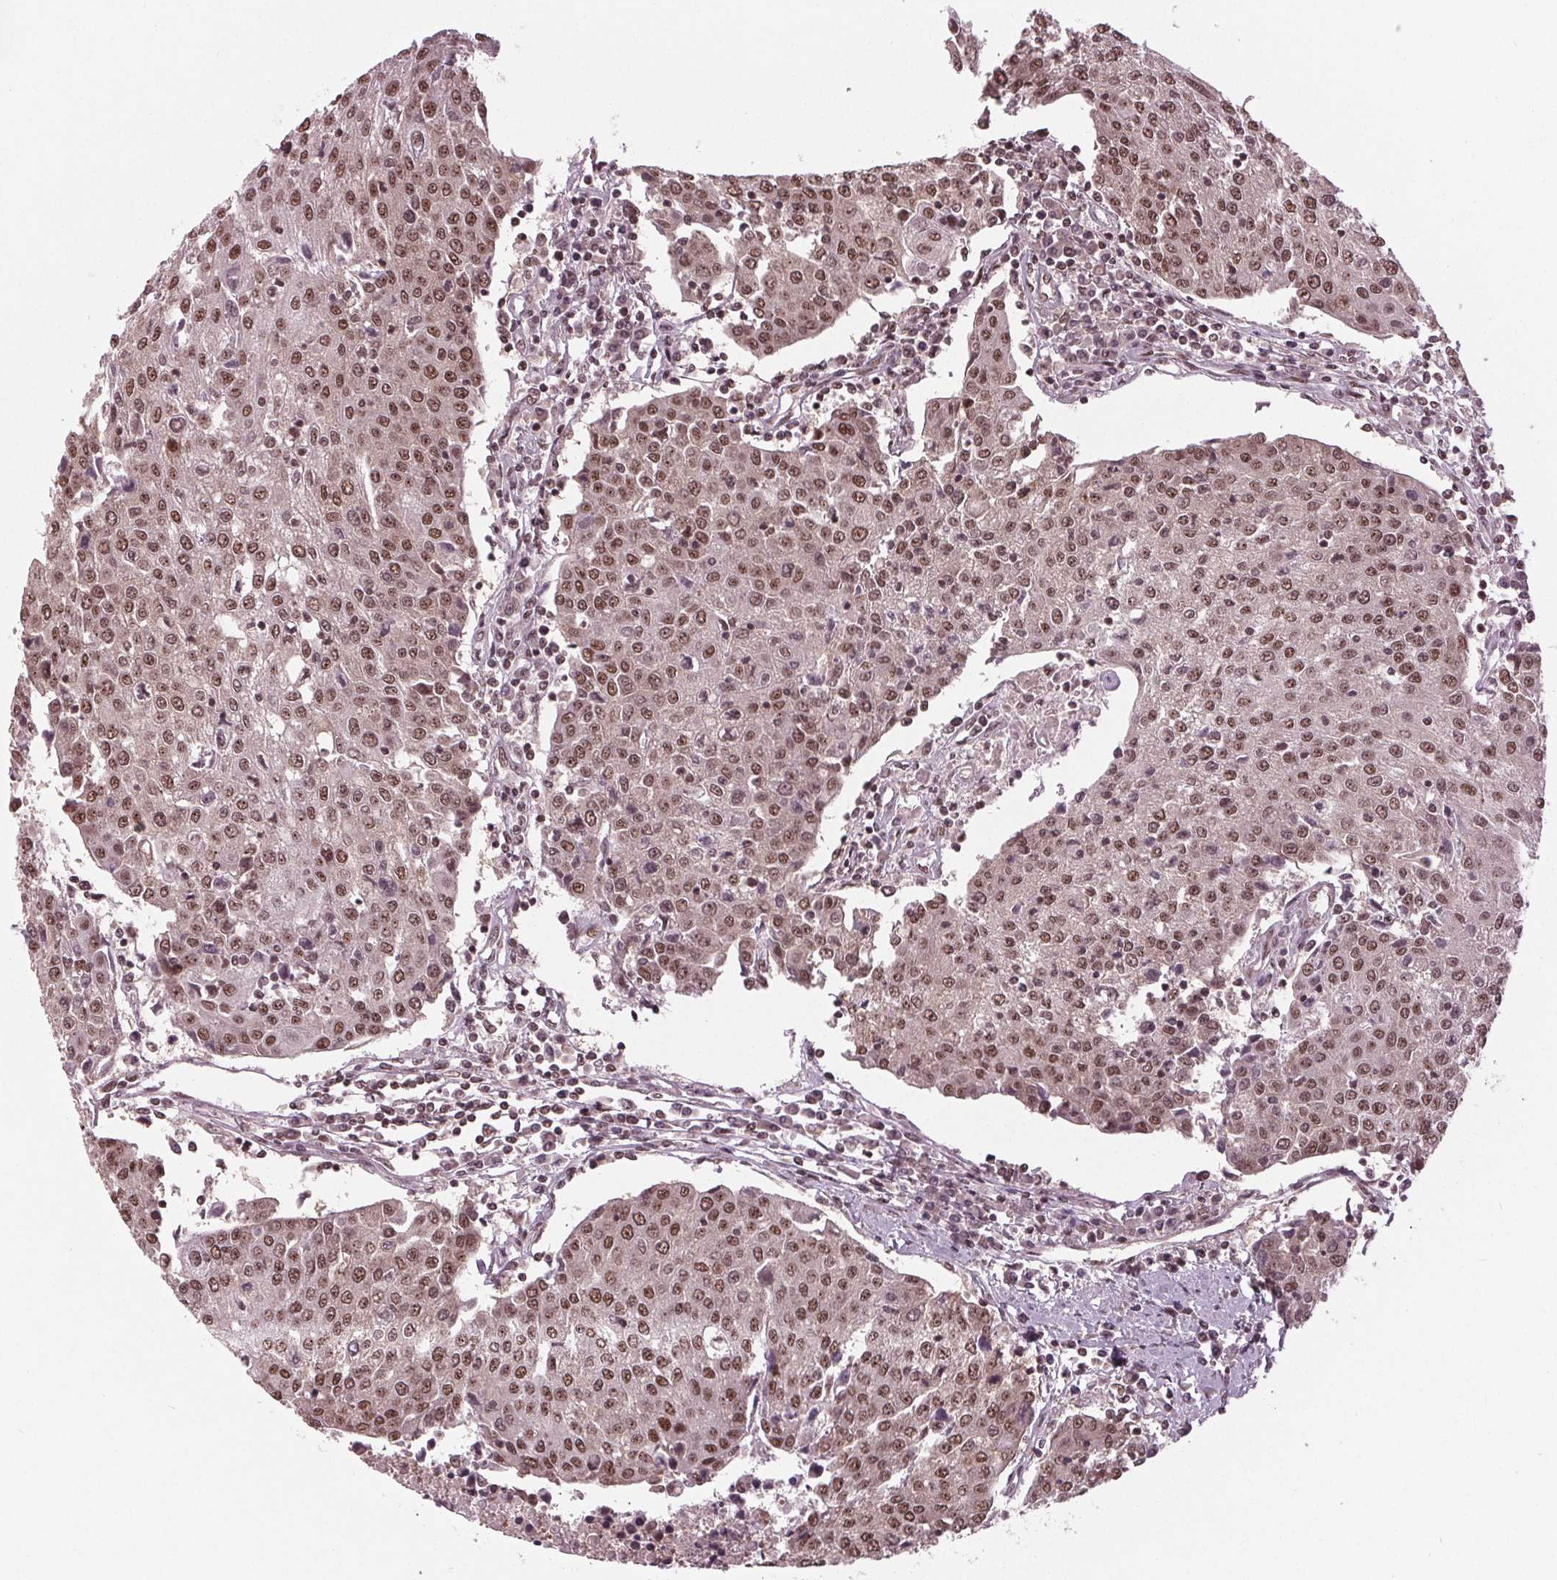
{"staining": {"intensity": "moderate", "quantity": ">75%", "location": "nuclear"}, "tissue": "urothelial cancer", "cell_type": "Tumor cells", "image_type": "cancer", "snomed": [{"axis": "morphology", "description": "Urothelial carcinoma, High grade"}, {"axis": "topography", "description": "Urinary bladder"}], "caption": "Brown immunohistochemical staining in urothelial cancer shows moderate nuclear expression in about >75% of tumor cells.", "gene": "LSM2", "patient": {"sex": "female", "age": 85}}